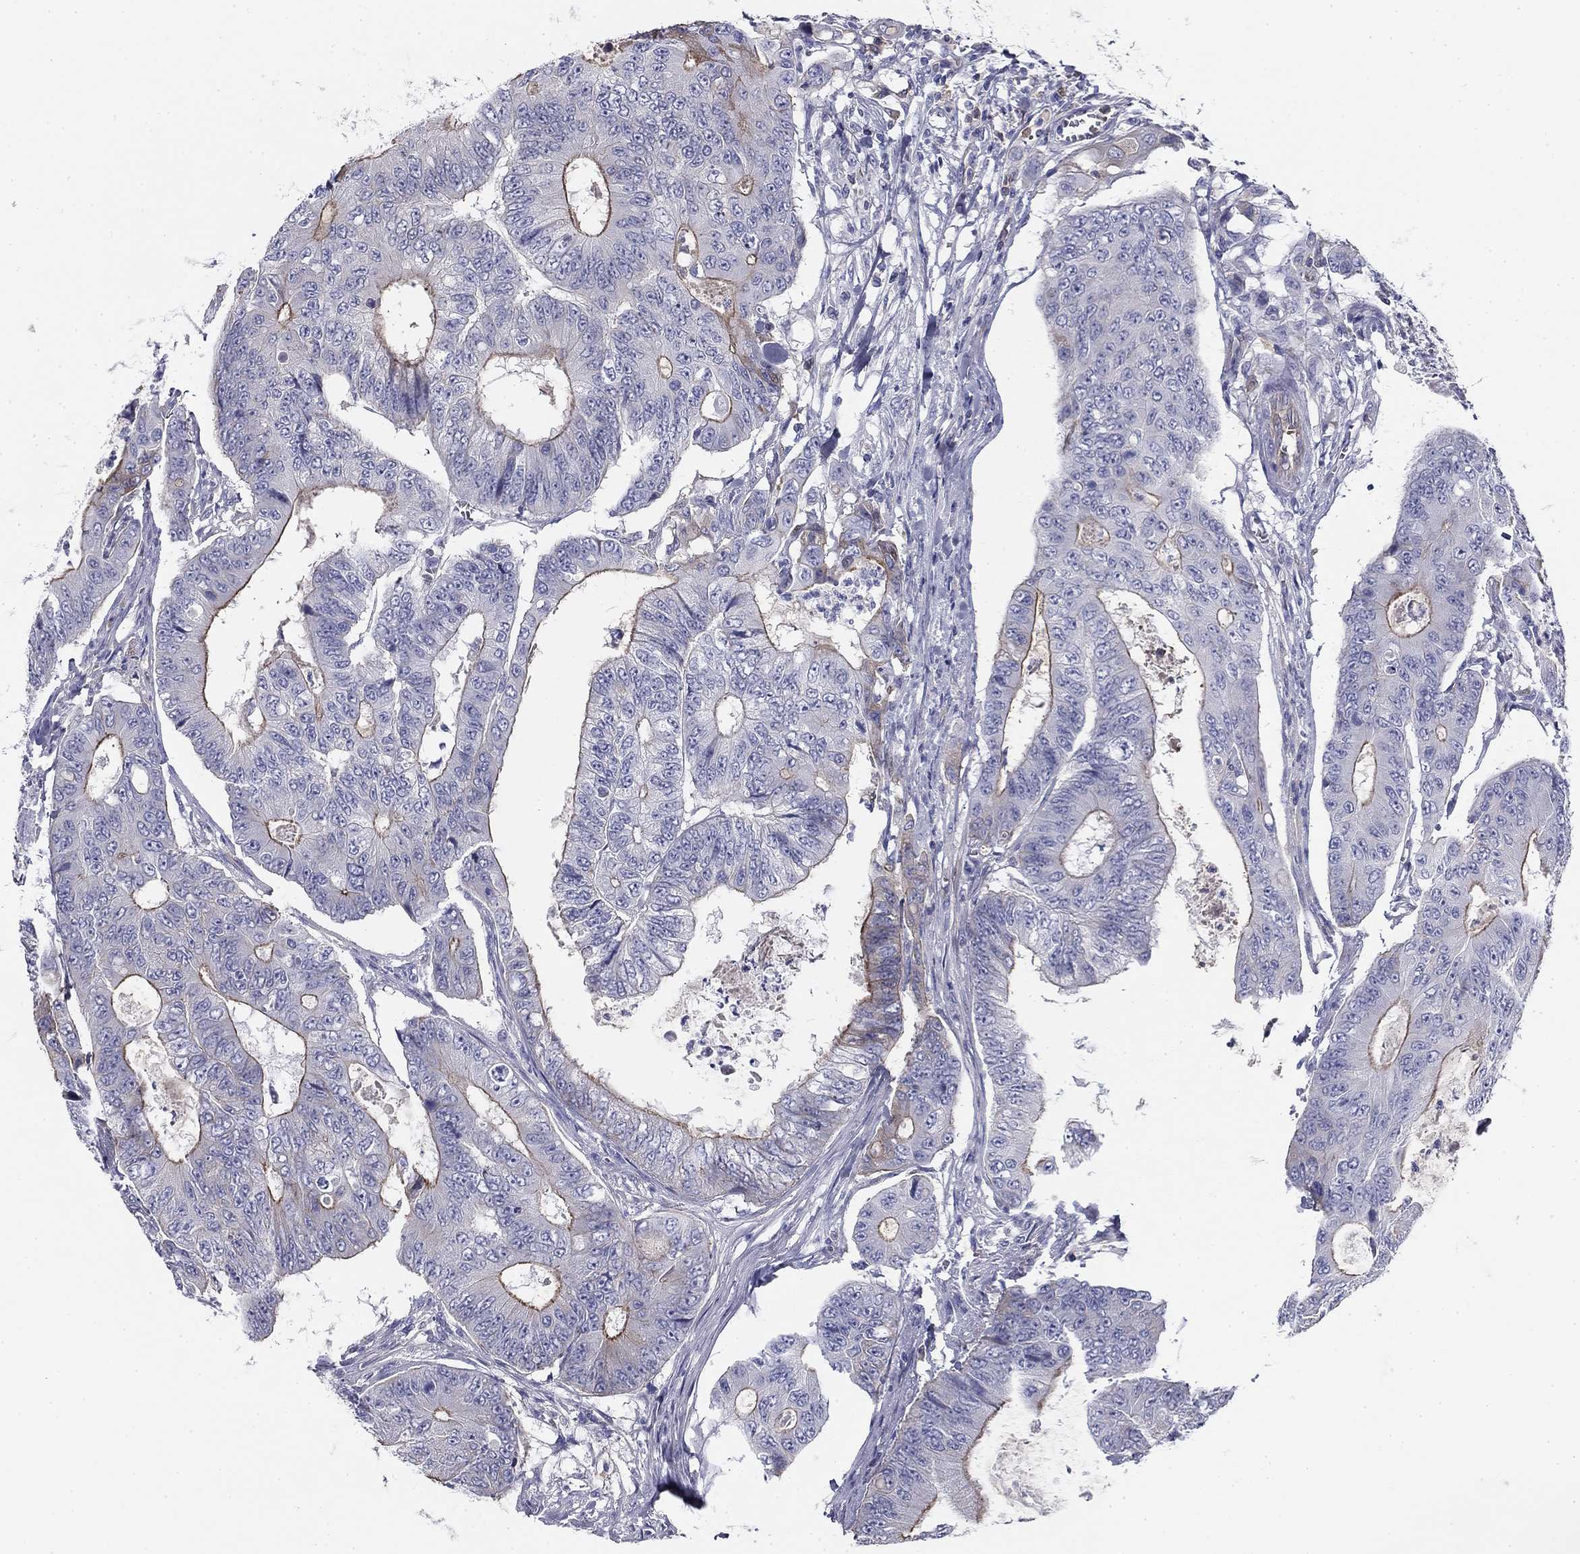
{"staining": {"intensity": "strong", "quantity": "<25%", "location": "cytoplasmic/membranous"}, "tissue": "colorectal cancer", "cell_type": "Tumor cells", "image_type": "cancer", "snomed": [{"axis": "morphology", "description": "Adenocarcinoma, NOS"}, {"axis": "topography", "description": "Colon"}], "caption": "Tumor cells exhibit medium levels of strong cytoplasmic/membranous staining in approximately <25% of cells in human colorectal cancer.", "gene": "CPLX4", "patient": {"sex": "female", "age": 48}}